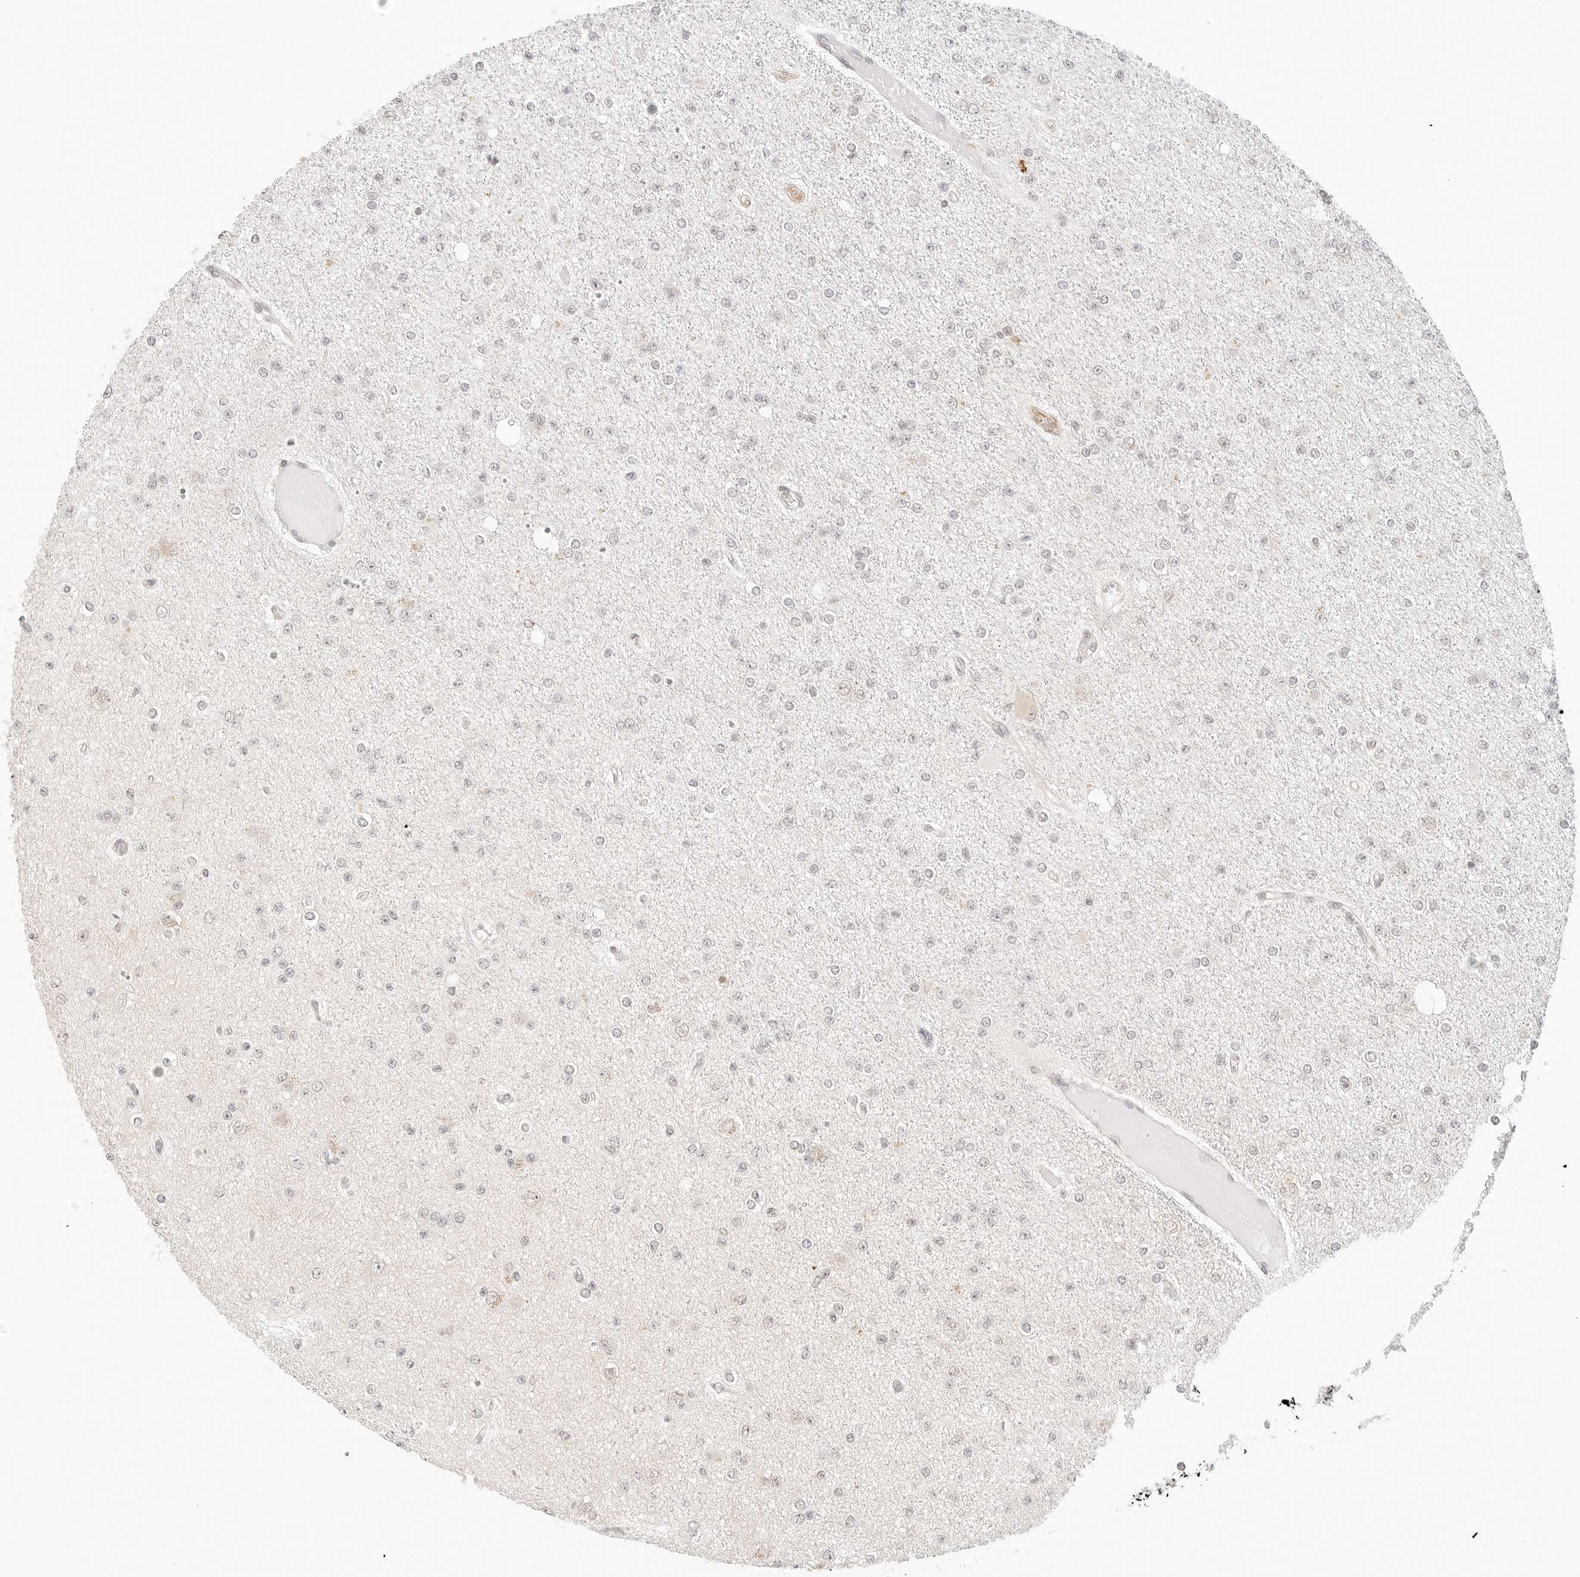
{"staining": {"intensity": "negative", "quantity": "none", "location": "none"}, "tissue": "glioma", "cell_type": "Tumor cells", "image_type": "cancer", "snomed": [{"axis": "morphology", "description": "Glioma, malignant, Low grade"}, {"axis": "topography", "description": "Brain"}], "caption": "This histopathology image is of glioma stained with immunohistochemistry to label a protein in brown with the nuclei are counter-stained blue. There is no positivity in tumor cells.", "gene": "SEPTIN4", "patient": {"sex": "female", "age": 22}}